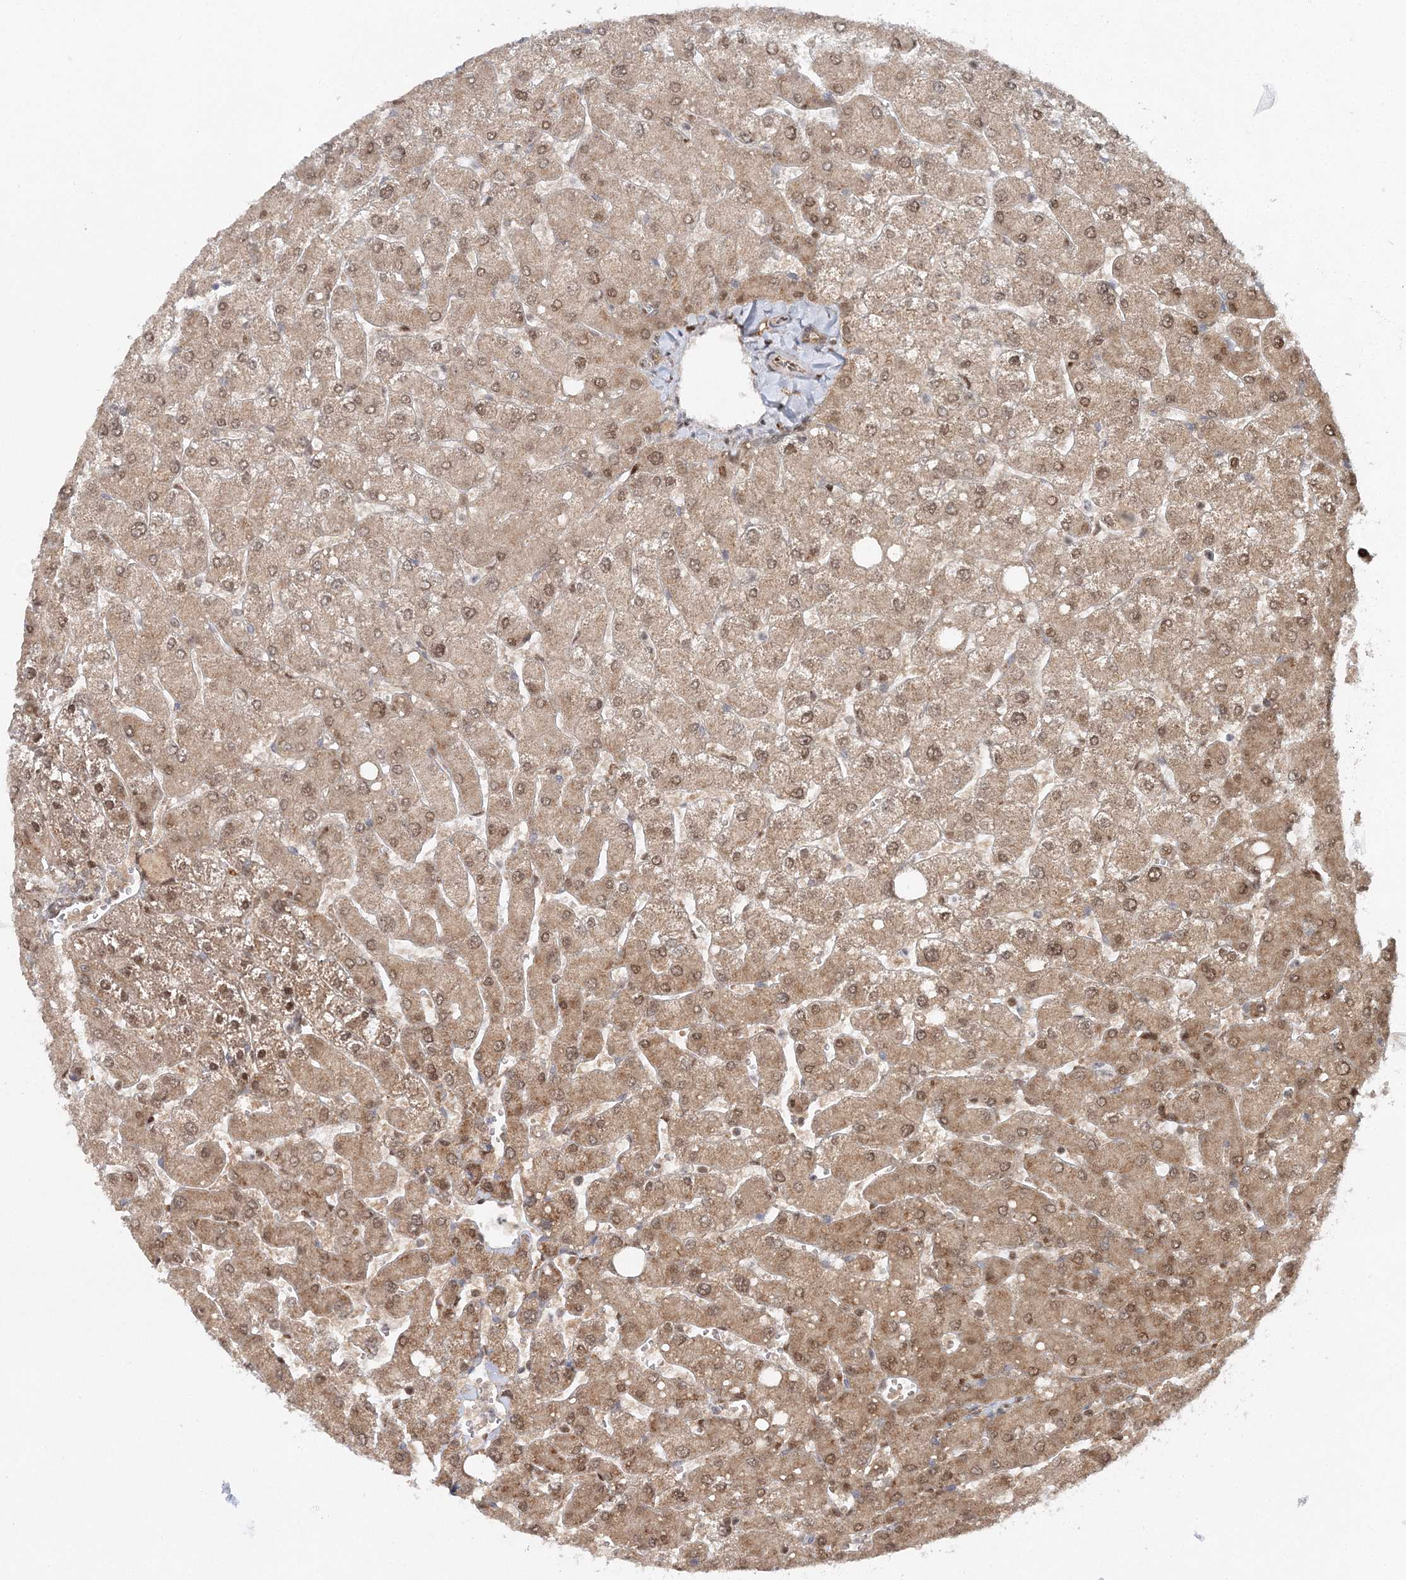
{"staining": {"intensity": "weak", "quantity": ">75%", "location": "cytoplasmic/membranous"}, "tissue": "liver", "cell_type": "Cholangiocytes", "image_type": "normal", "snomed": [{"axis": "morphology", "description": "Normal tissue, NOS"}, {"axis": "topography", "description": "Liver"}], "caption": "DAB (3,3'-diaminobenzidine) immunohistochemical staining of benign human liver demonstrates weak cytoplasmic/membranous protein expression in approximately >75% of cholangiocytes.", "gene": "RAB11FIP2", "patient": {"sex": "male", "age": 55}}